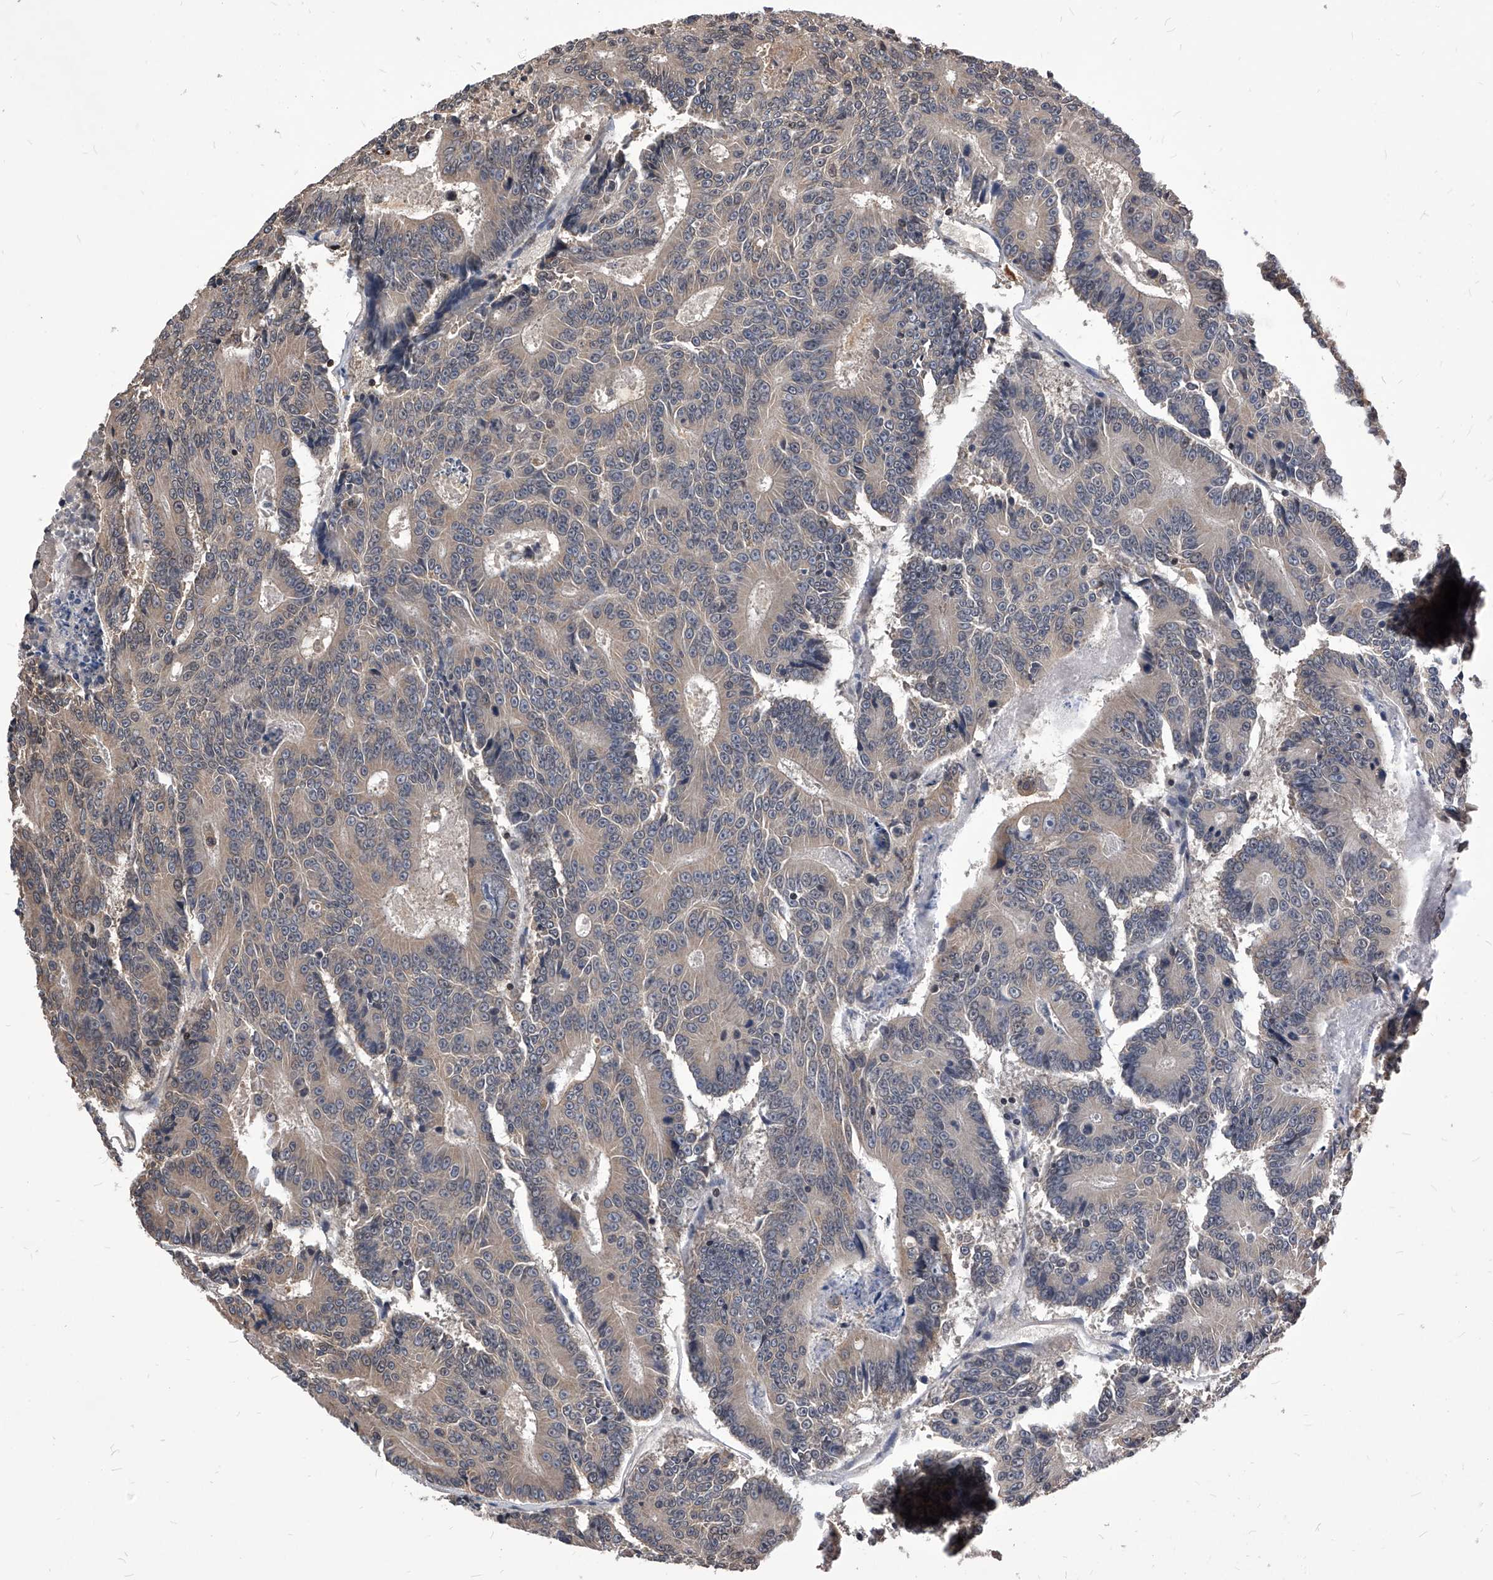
{"staining": {"intensity": "weak", "quantity": "<25%", "location": "cytoplasmic/membranous"}, "tissue": "colorectal cancer", "cell_type": "Tumor cells", "image_type": "cancer", "snomed": [{"axis": "morphology", "description": "Adenocarcinoma, NOS"}, {"axis": "topography", "description": "Colon"}], "caption": "Immunohistochemistry of colorectal cancer exhibits no positivity in tumor cells.", "gene": "ID1", "patient": {"sex": "male", "age": 83}}